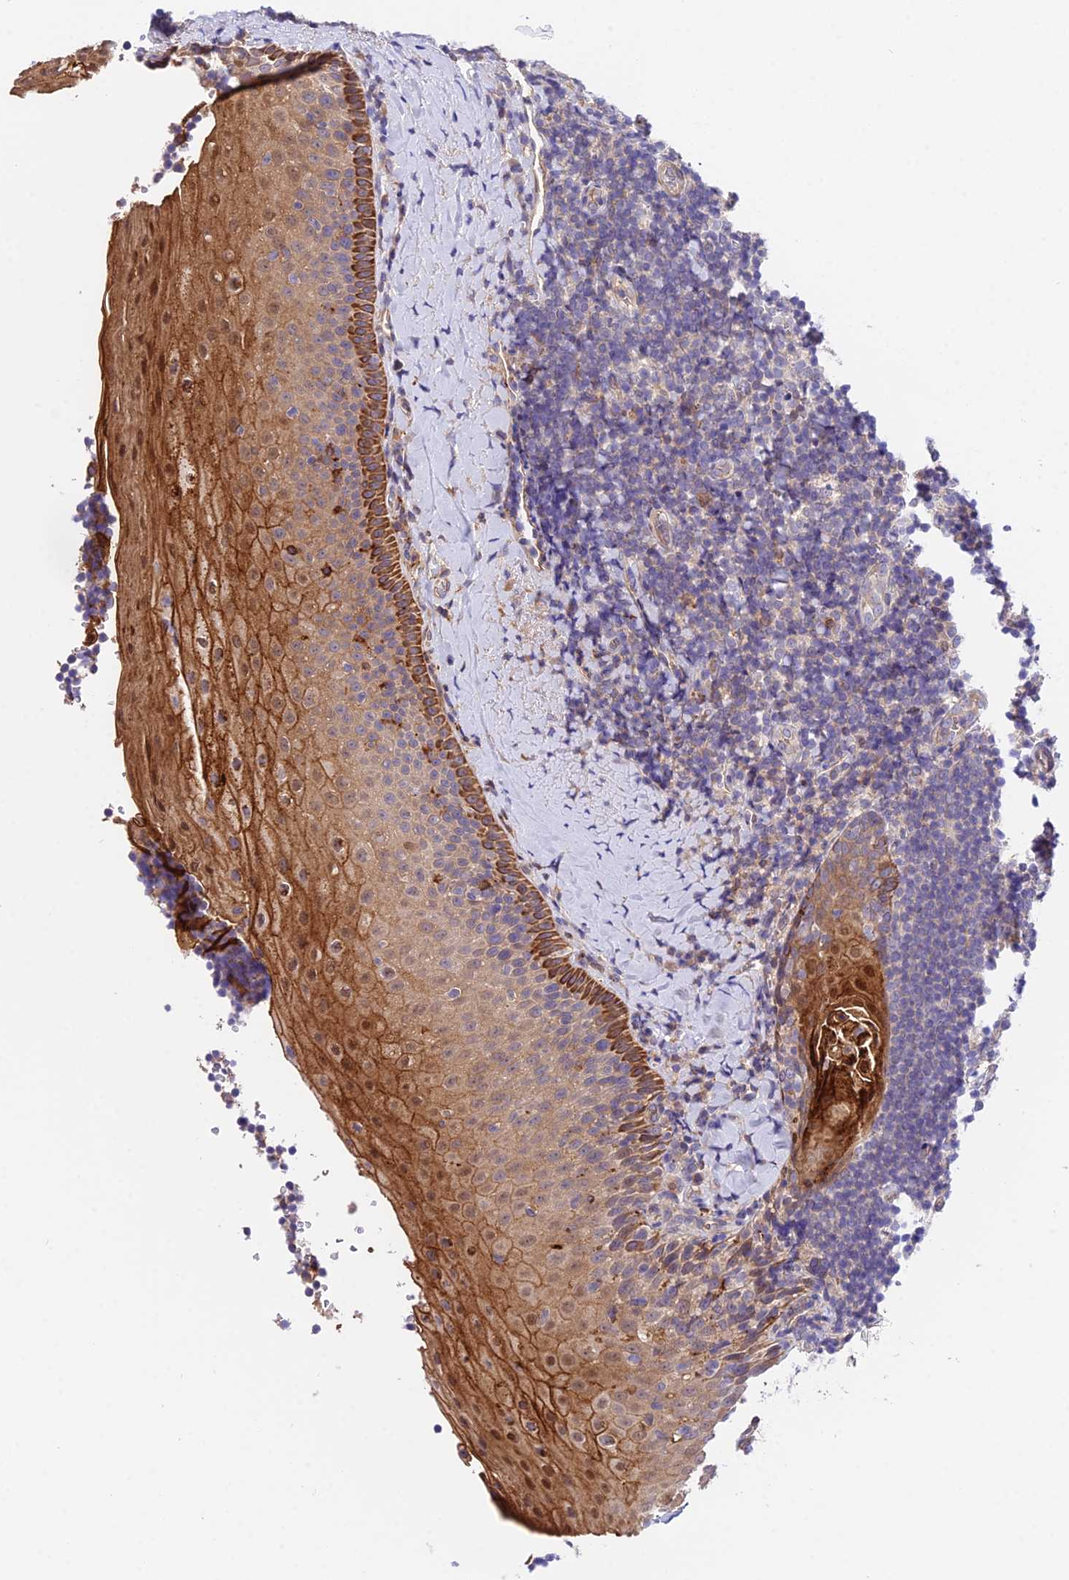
{"staining": {"intensity": "negative", "quantity": "none", "location": "none"}, "tissue": "tonsil", "cell_type": "Germinal center cells", "image_type": "normal", "snomed": [{"axis": "morphology", "description": "Normal tissue, NOS"}, {"axis": "topography", "description": "Tonsil"}], "caption": "Tonsil stained for a protein using immunohistochemistry reveals no expression germinal center cells.", "gene": "TRIM43B", "patient": {"sex": "male", "age": 27}}